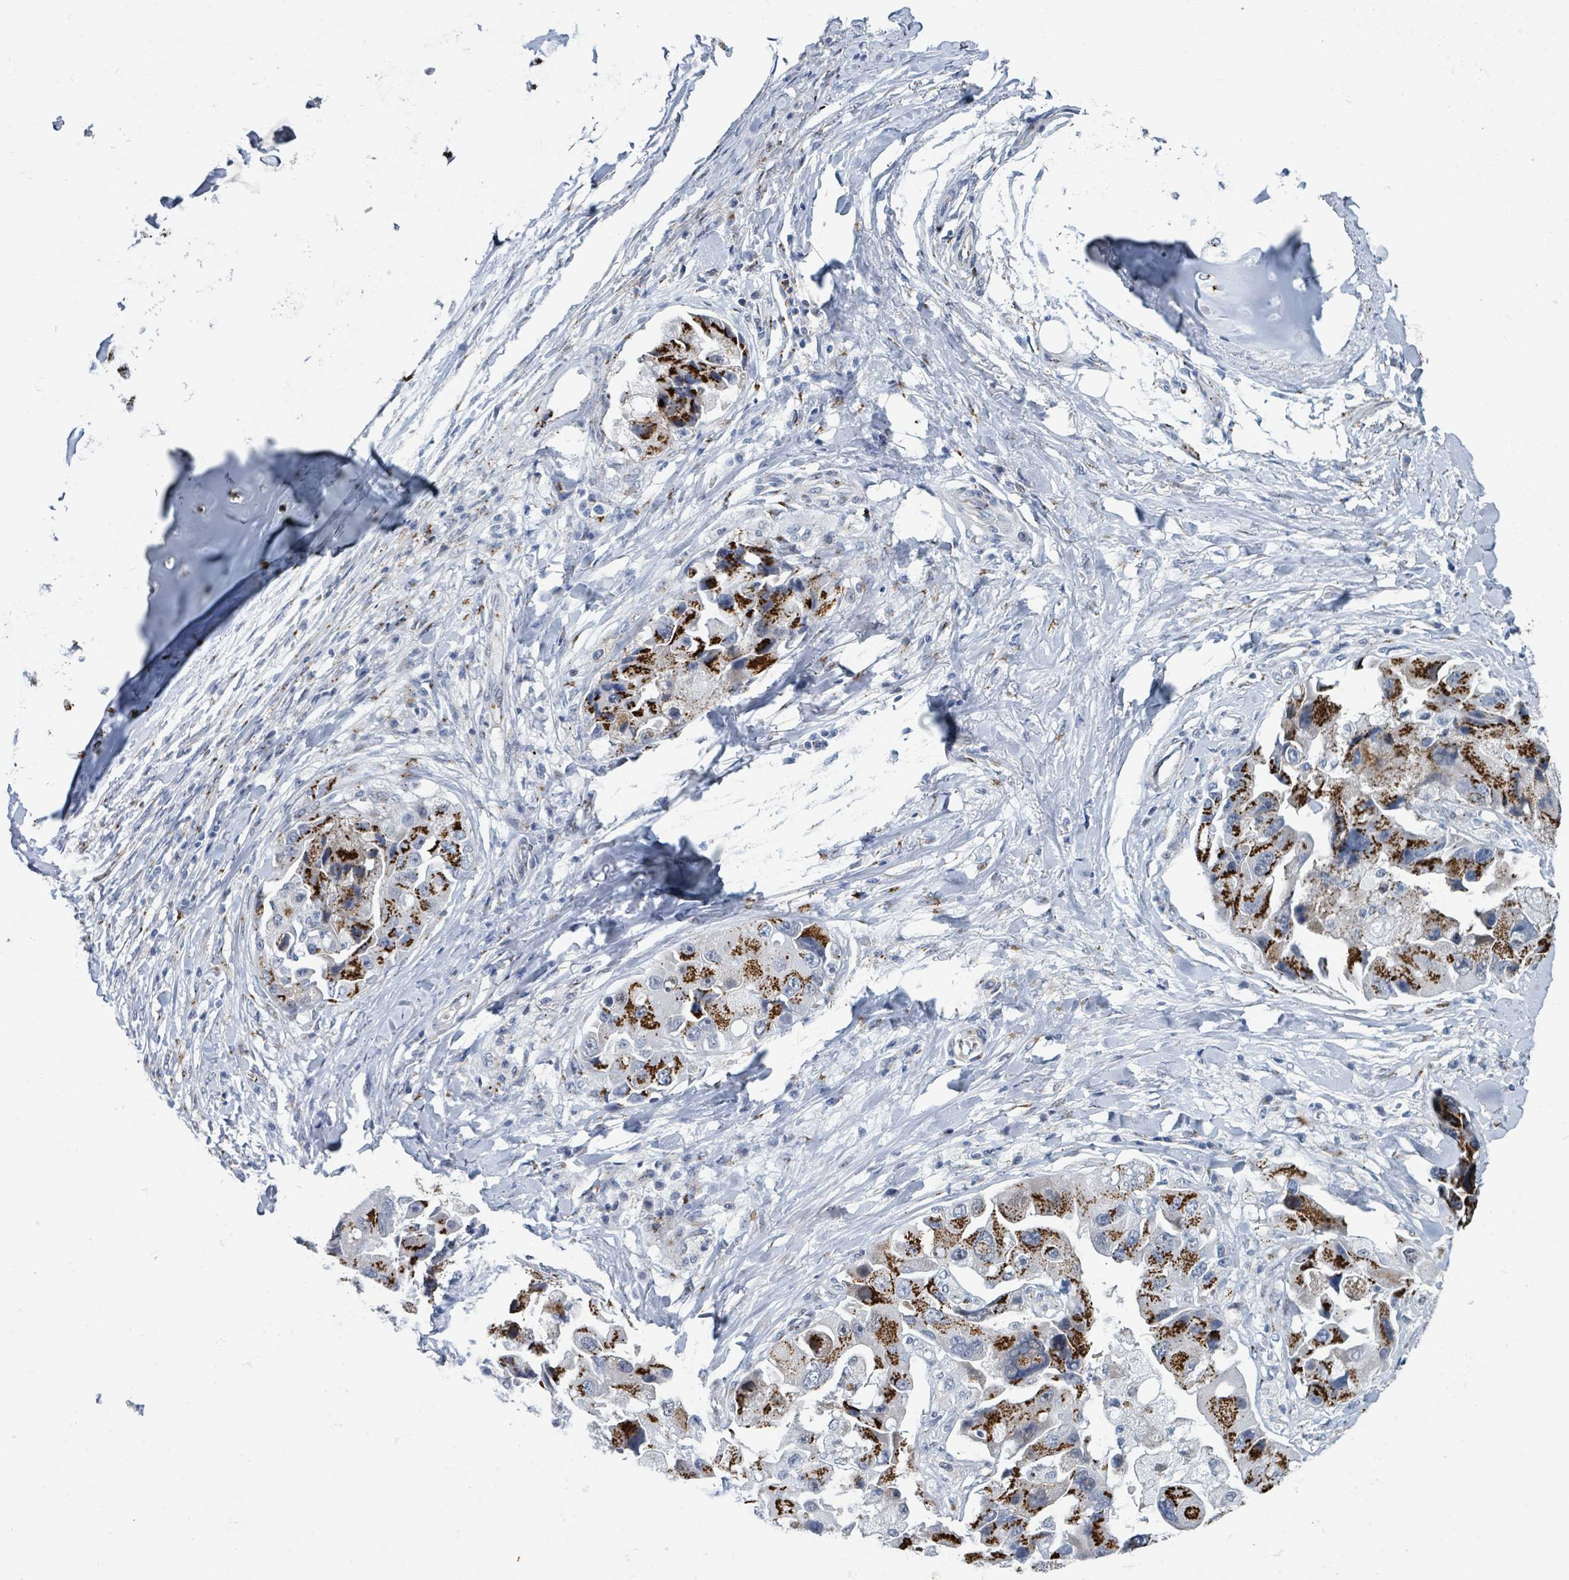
{"staining": {"intensity": "strong", "quantity": "25%-75%", "location": "cytoplasmic/membranous"}, "tissue": "lung cancer", "cell_type": "Tumor cells", "image_type": "cancer", "snomed": [{"axis": "morphology", "description": "Adenocarcinoma, NOS"}, {"axis": "topography", "description": "Lung"}], "caption": "Immunohistochemistry (IHC) of lung adenocarcinoma exhibits high levels of strong cytoplasmic/membranous expression in about 25%-75% of tumor cells. (Brightfield microscopy of DAB IHC at high magnification).", "gene": "DCAF5", "patient": {"sex": "female", "age": 54}}